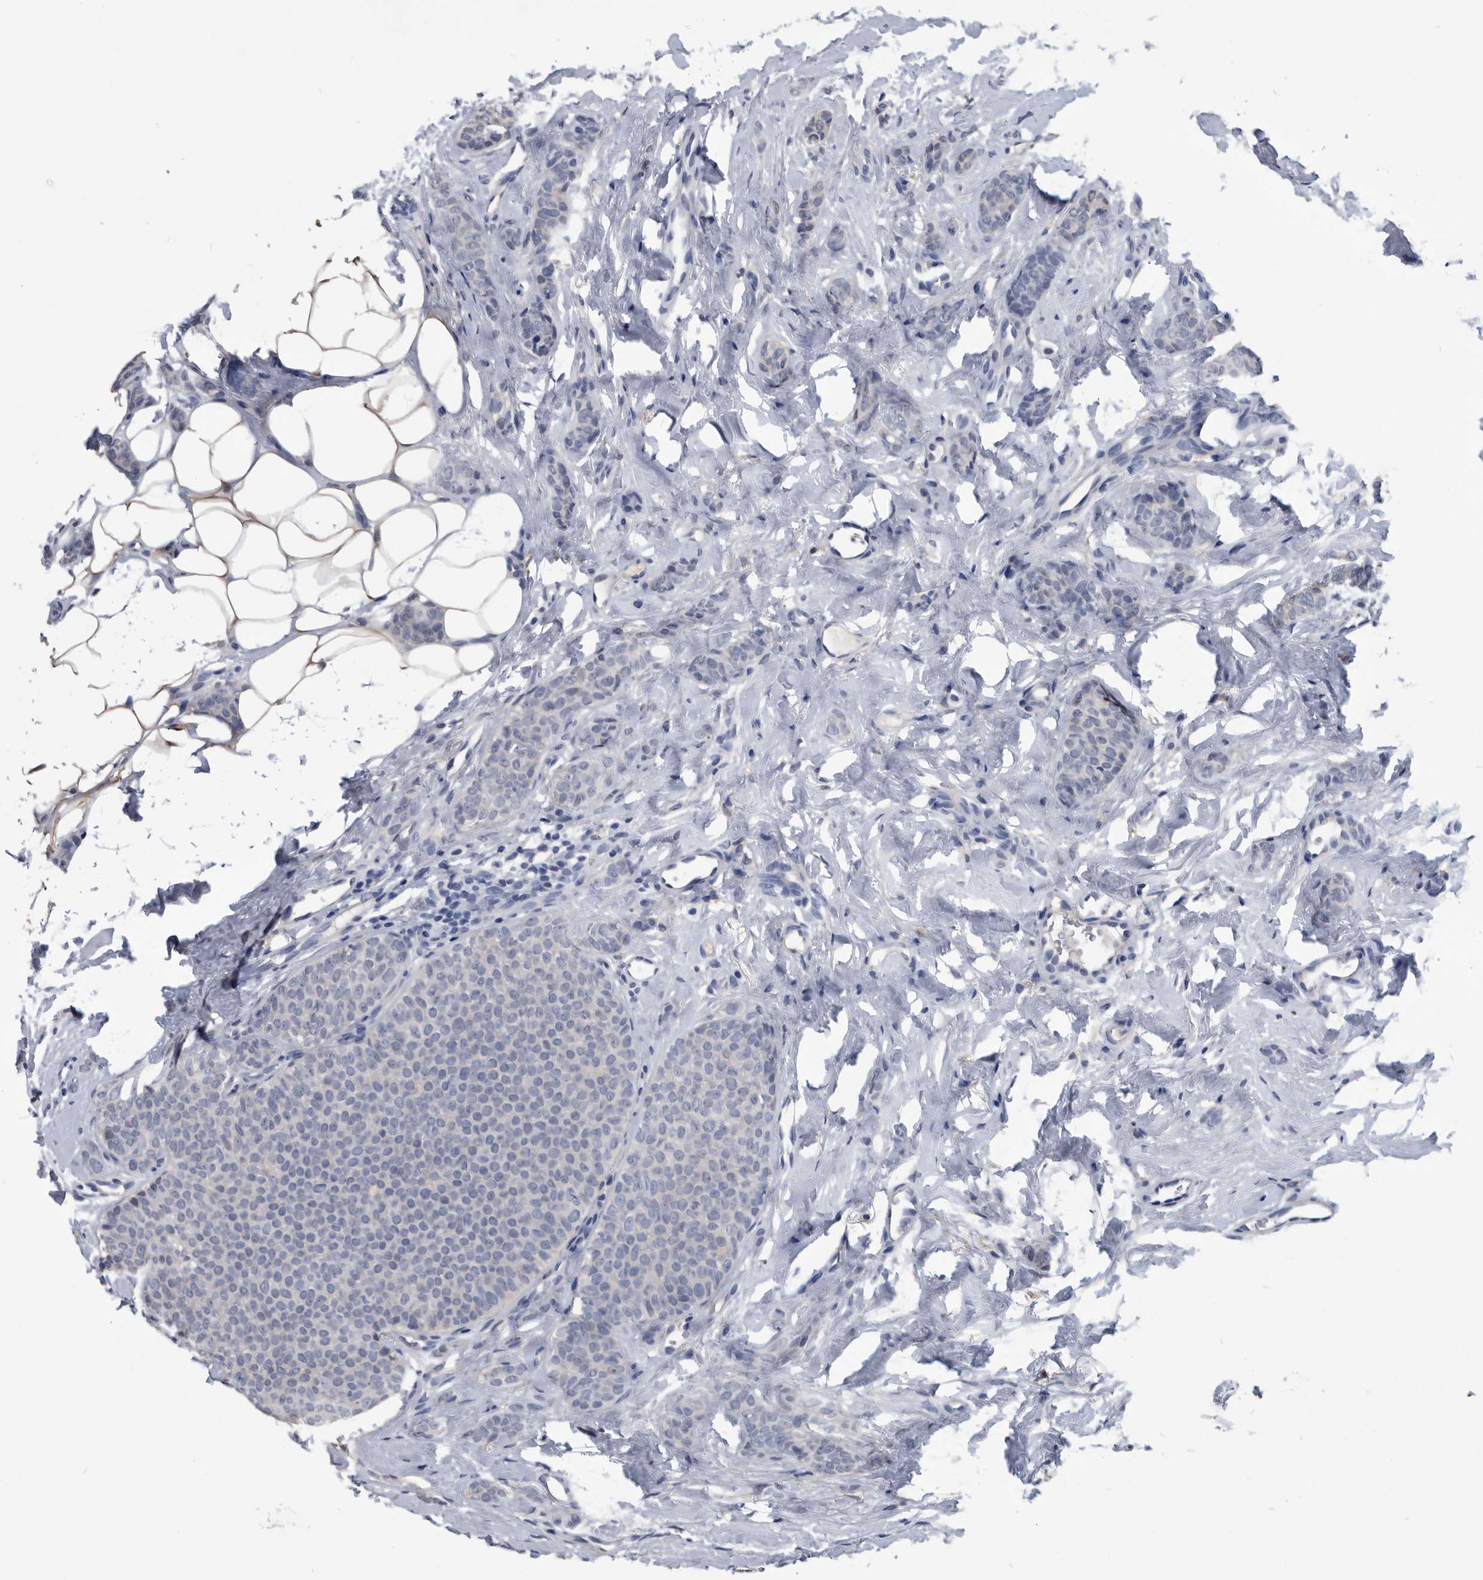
{"staining": {"intensity": "negative", "quantity": "none", "location": "none"}, "tissue": "breast cancer", "cell_type": "Tumor cells", "image_type": "cancer", "snomed": [{"axis": "morphology", "description": "Lobular carcinoma"}, {"axis": "topography", "description": "Skin"}, {"axis": "topography", "description": "Breast"}], "caption": "There is no significant staining in tumor cells of lobular carcinoma (breast).", "gene": "PDXK", "patient": {"sex": "female", "age": 46}}